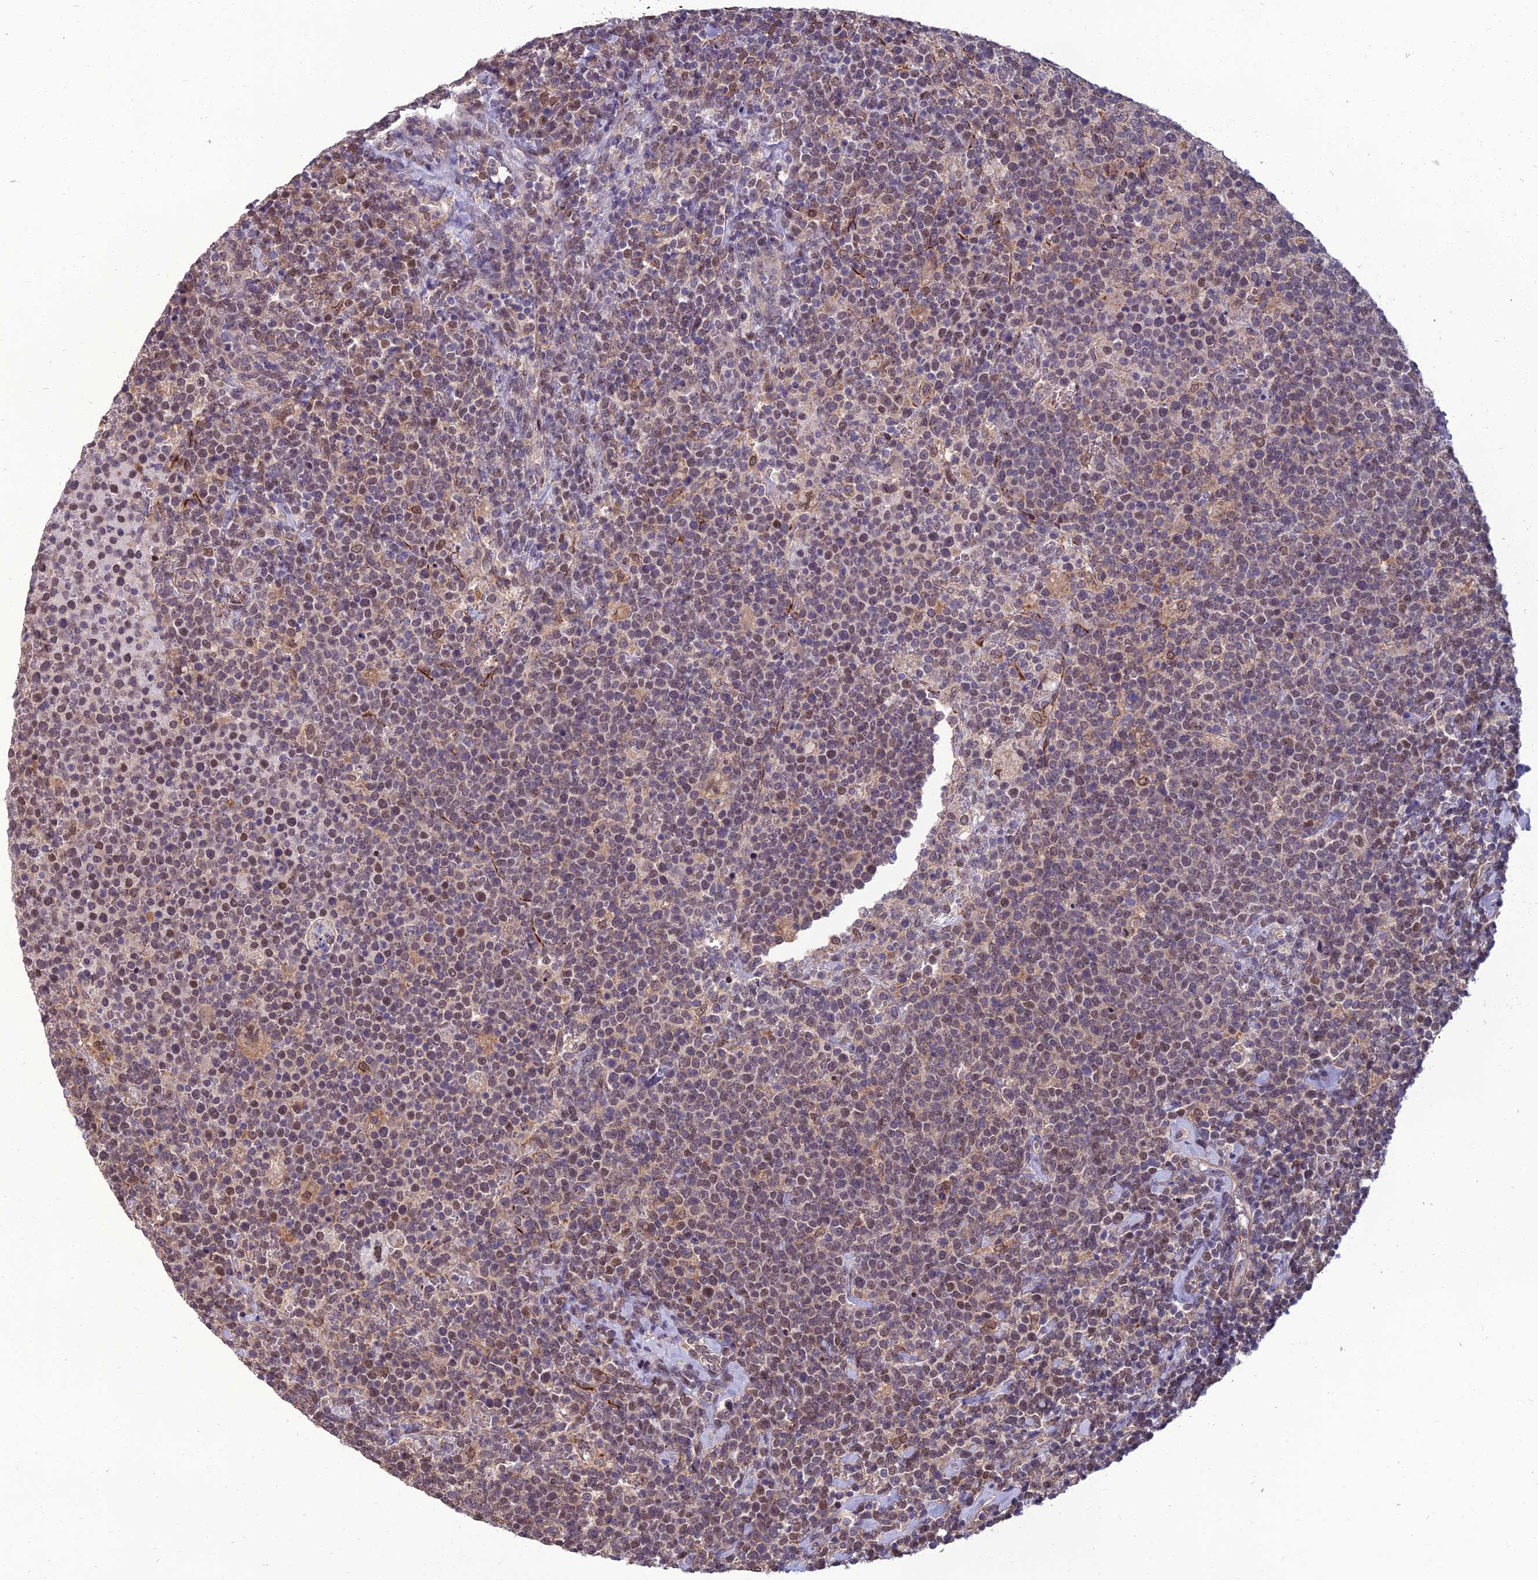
{"staining": {"intensity": "moderate", "quantity": "<25%", "location": "nuclear"}, "tissue": "lymphoma", "cell_type": "Tumor cells", "image_type": "cancer", "snomed": [{"axis": "morphology", "description": "Malignant lymphoma, non-Hodgkin's type, High grade"}, {"axis": "topography", "description": "Lymph node"}], "caption": "Malignant lymphoma, non-Hodgkin's type (high-grade) was stained to show a protein in brown. There is low levels of moderate nuclear expression in about <25% of tumor cells. Using DAB (brown) and hematoxylin (blue) stains, captured at high magnification using brightfield microscopy.", "gene": "NR4A3", "patient": {"sex": "male", "age": 61}}